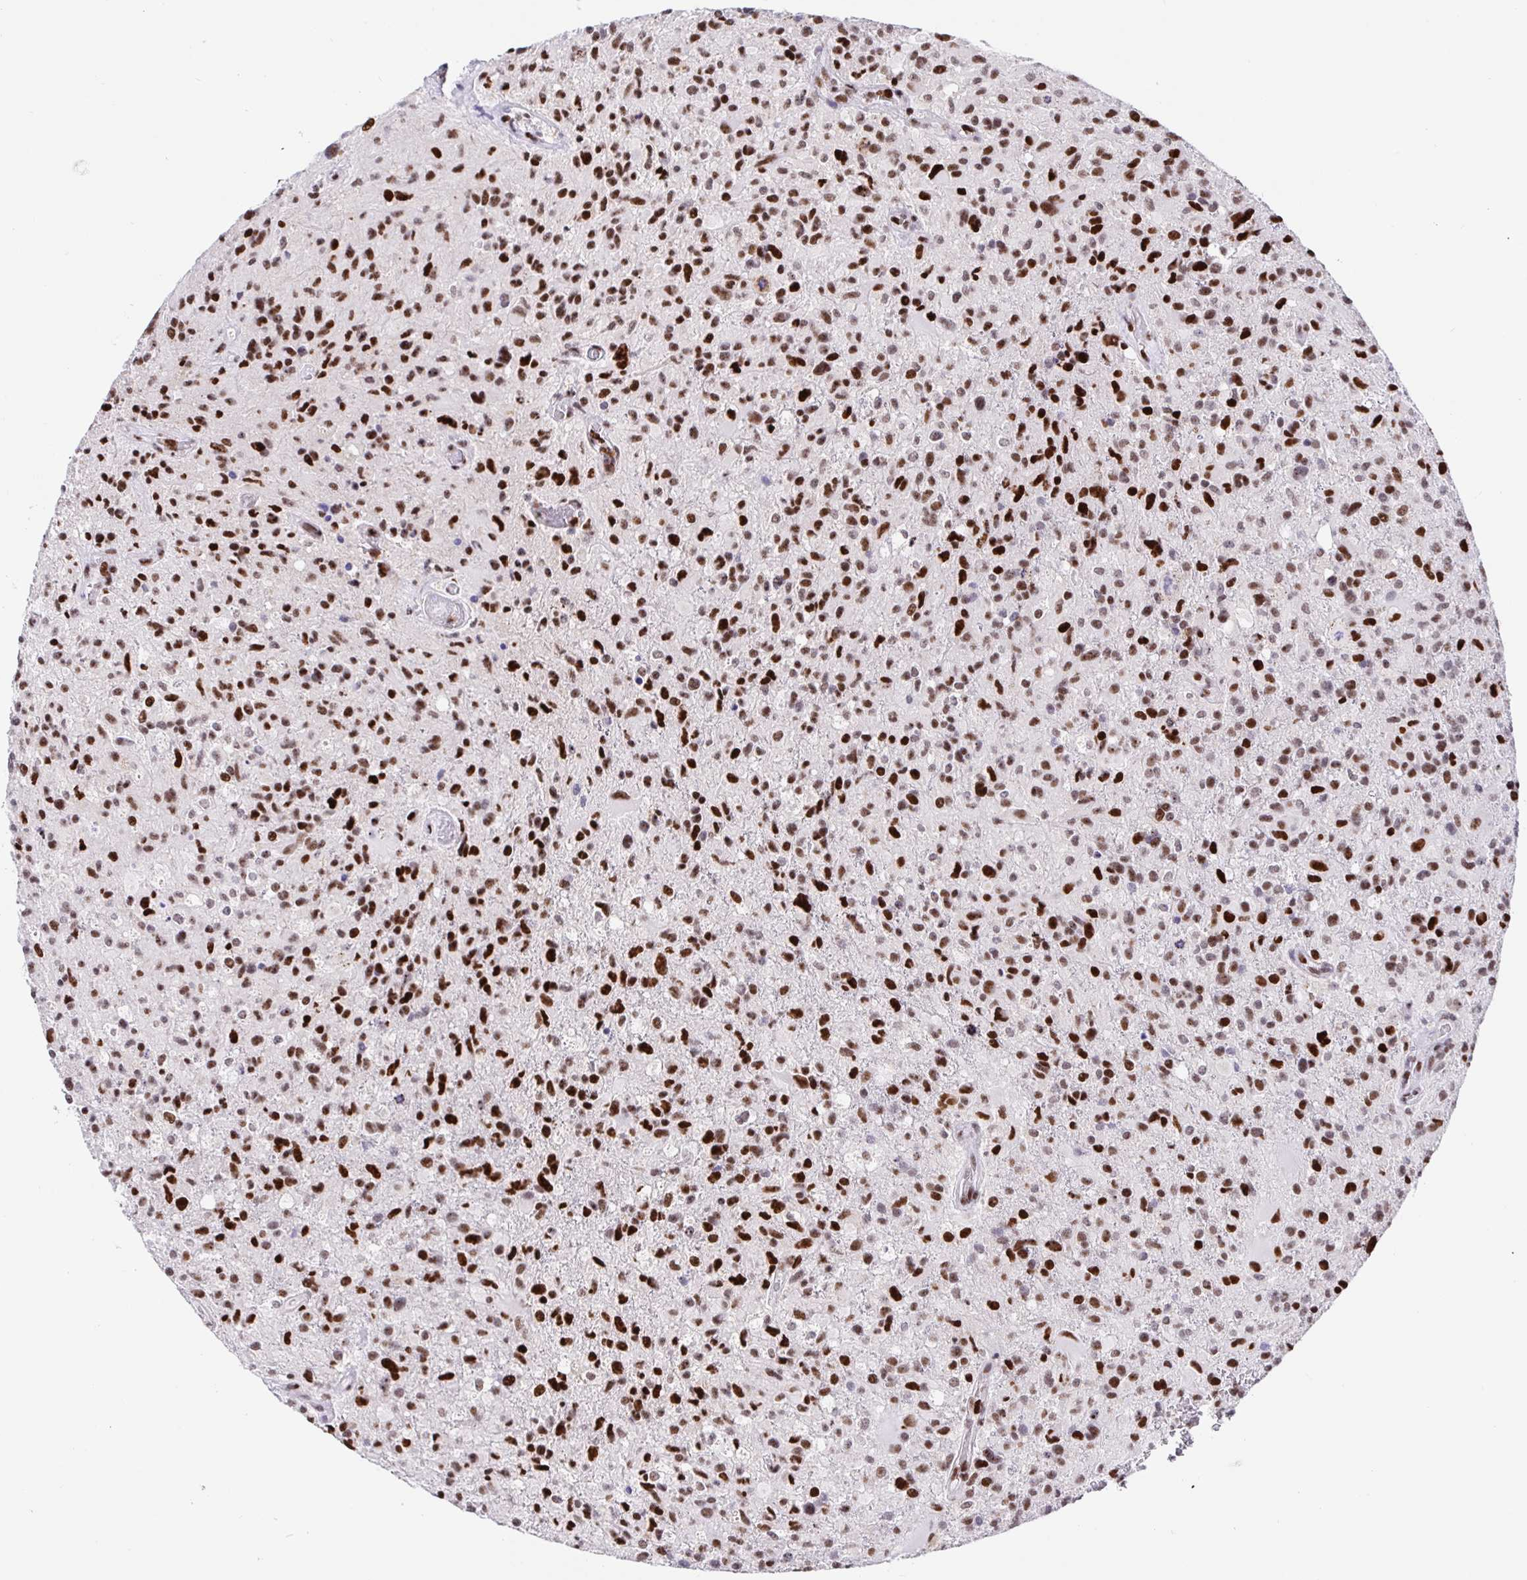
{"staining": {"intensity": "moderate", "quantity": ">75%", "location": "nuclear"}, "tissue": "glioma", "cell_type": "Tumor cells", "image_type": "cancer", "snomed": [{"axis": "morphology", "description": "Glioma, malignant, High grade"}, {"axis": "topography", "description": "Brain"}], "caption": "Moderate nuclear expression is identified in about >75% of tumor cells in glioma.", "gene": "SETD5", "patient": {"sex": "male", "age": 63}}